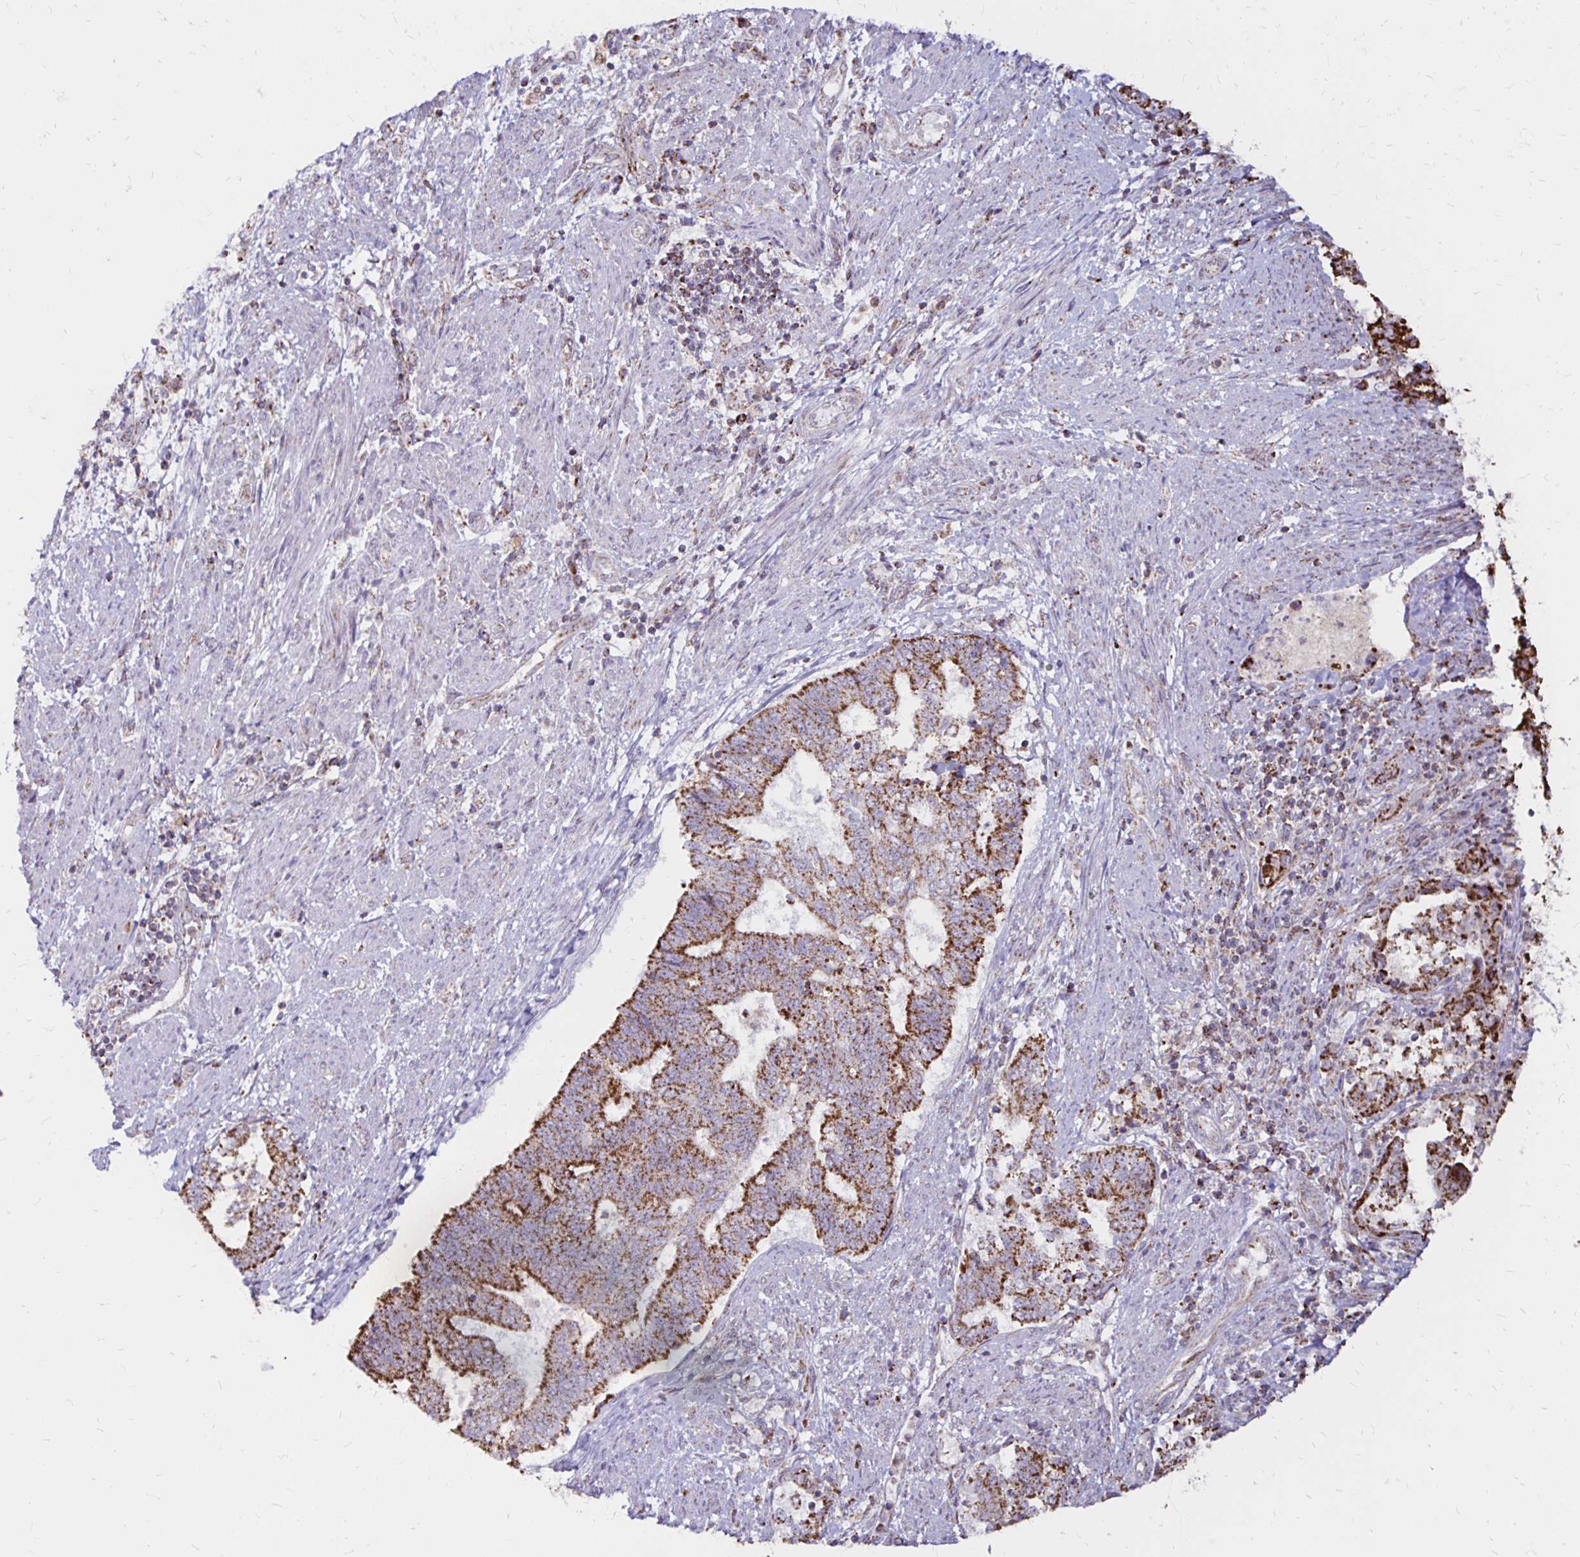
{"staining": {"intensity": "strong", "quantity": ">75%", "location": "cytoplasmic/membranous"}, "tissue": "endometrial cancer", "cell_type": "Tumor cells", "image_type": "cancer", "snomed": [{"axis": "morphology", "description": "Adenocarcinoma, NOS"}, {"axis": "topography", "description": "Endometrium"}], "caption": "Strong cytoplasmic/membranous expression for a protein is seen in approximately >75% of tumor cells of adenocarcinoma (endometrial) using IHC.", "gene": "IER3", "patient": {"sex": "female", "age": 65}}